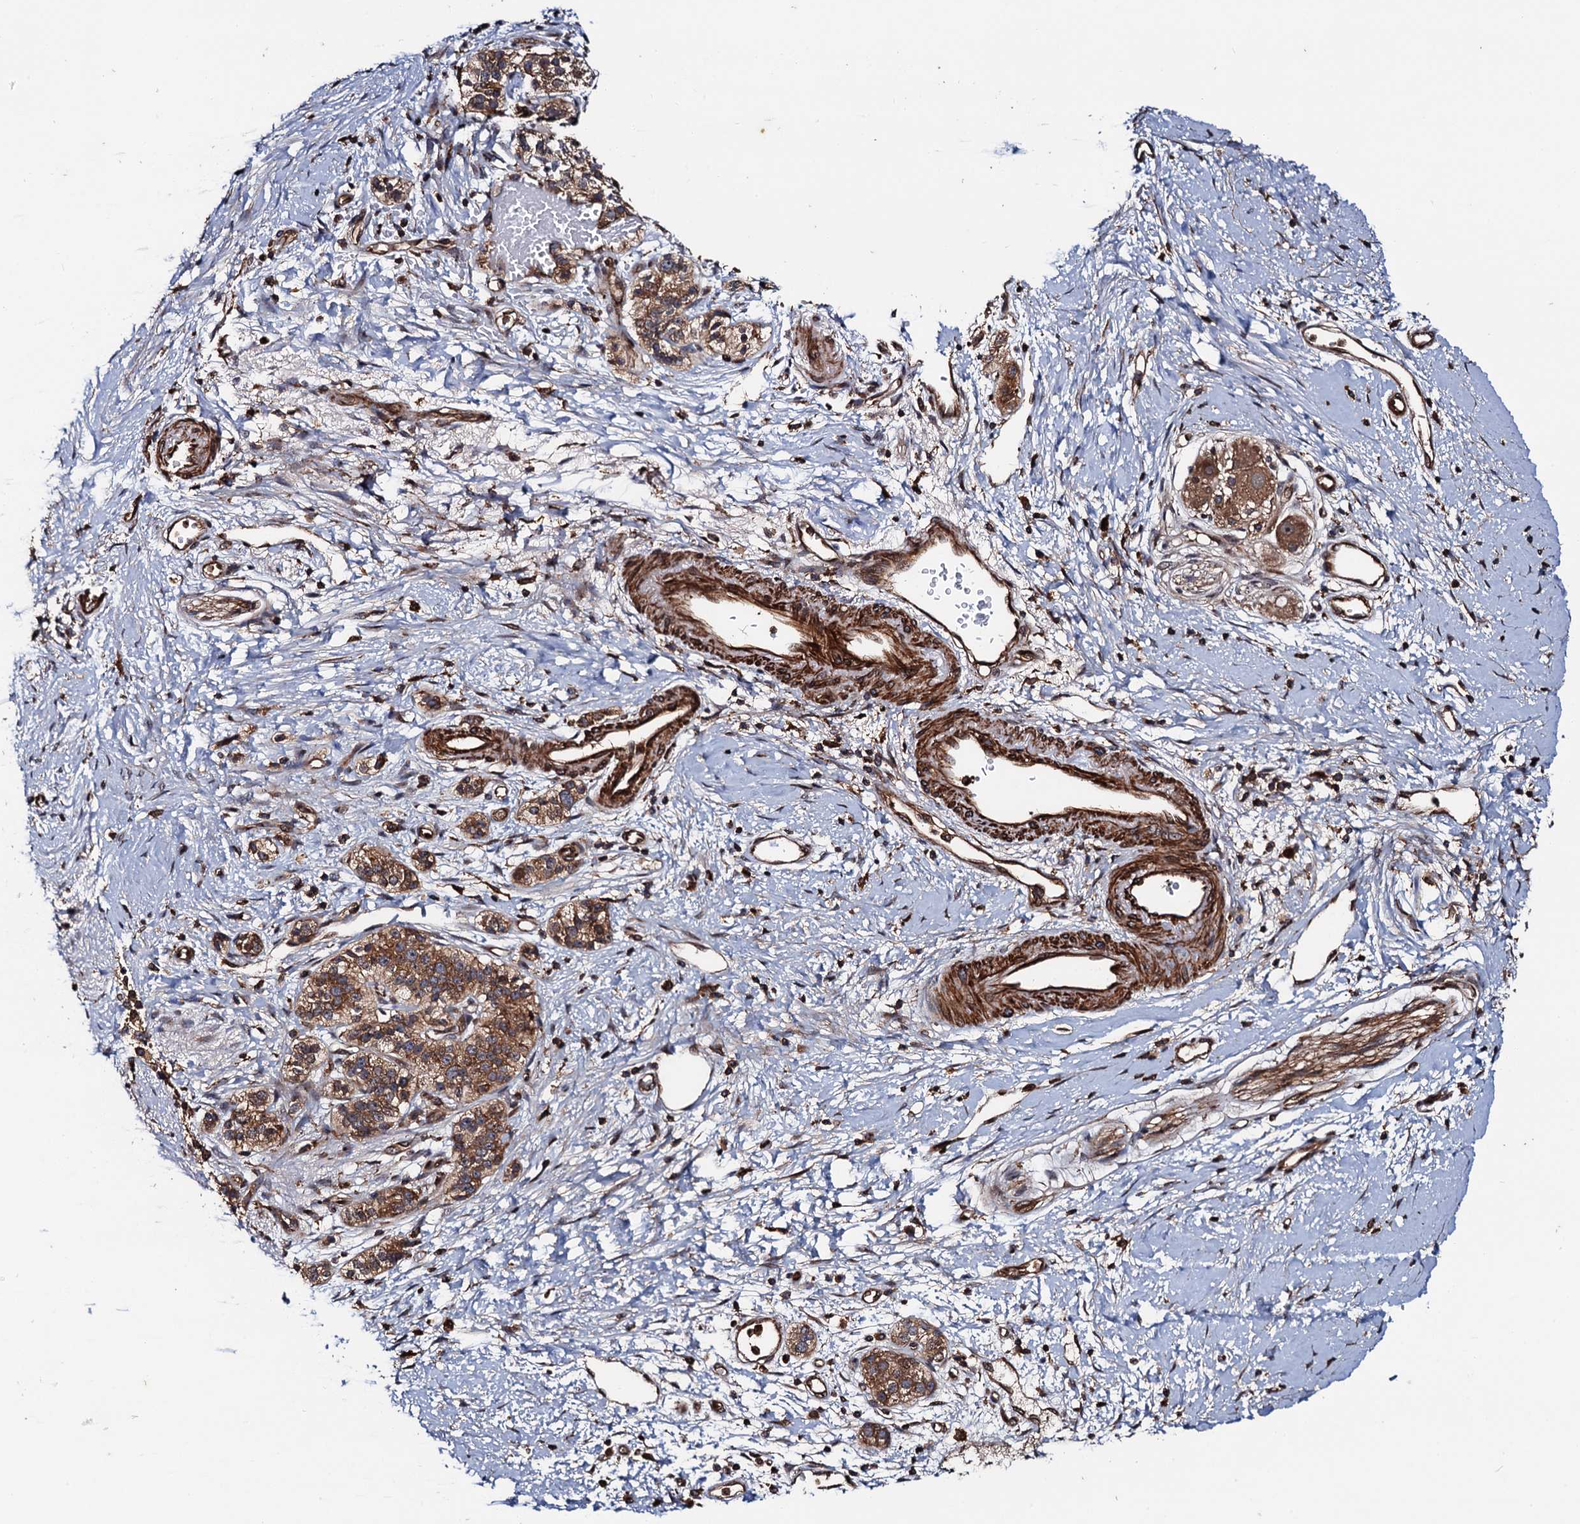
{"staining": {"intensity": "strong", "quantity": ">75%", "location": "cytoplasmic/membranous"}, "tissue": "pancreatic cancer", "cell_type": "Tumor cells", "image_type": "cancer", "snomed": [{"axis": "morphology", "description": "Adenocarcinoma, NOS"}, {"axis": "topography", "description": "Pancreas"}], "caption": "Protein expression analysis of human pancreatic cancer reveals strong cytoplasmic/membranous staining in approximately >75% of tumor cells.", "gene": "BORA", "patient": {"sex": "male", "age": 50}}